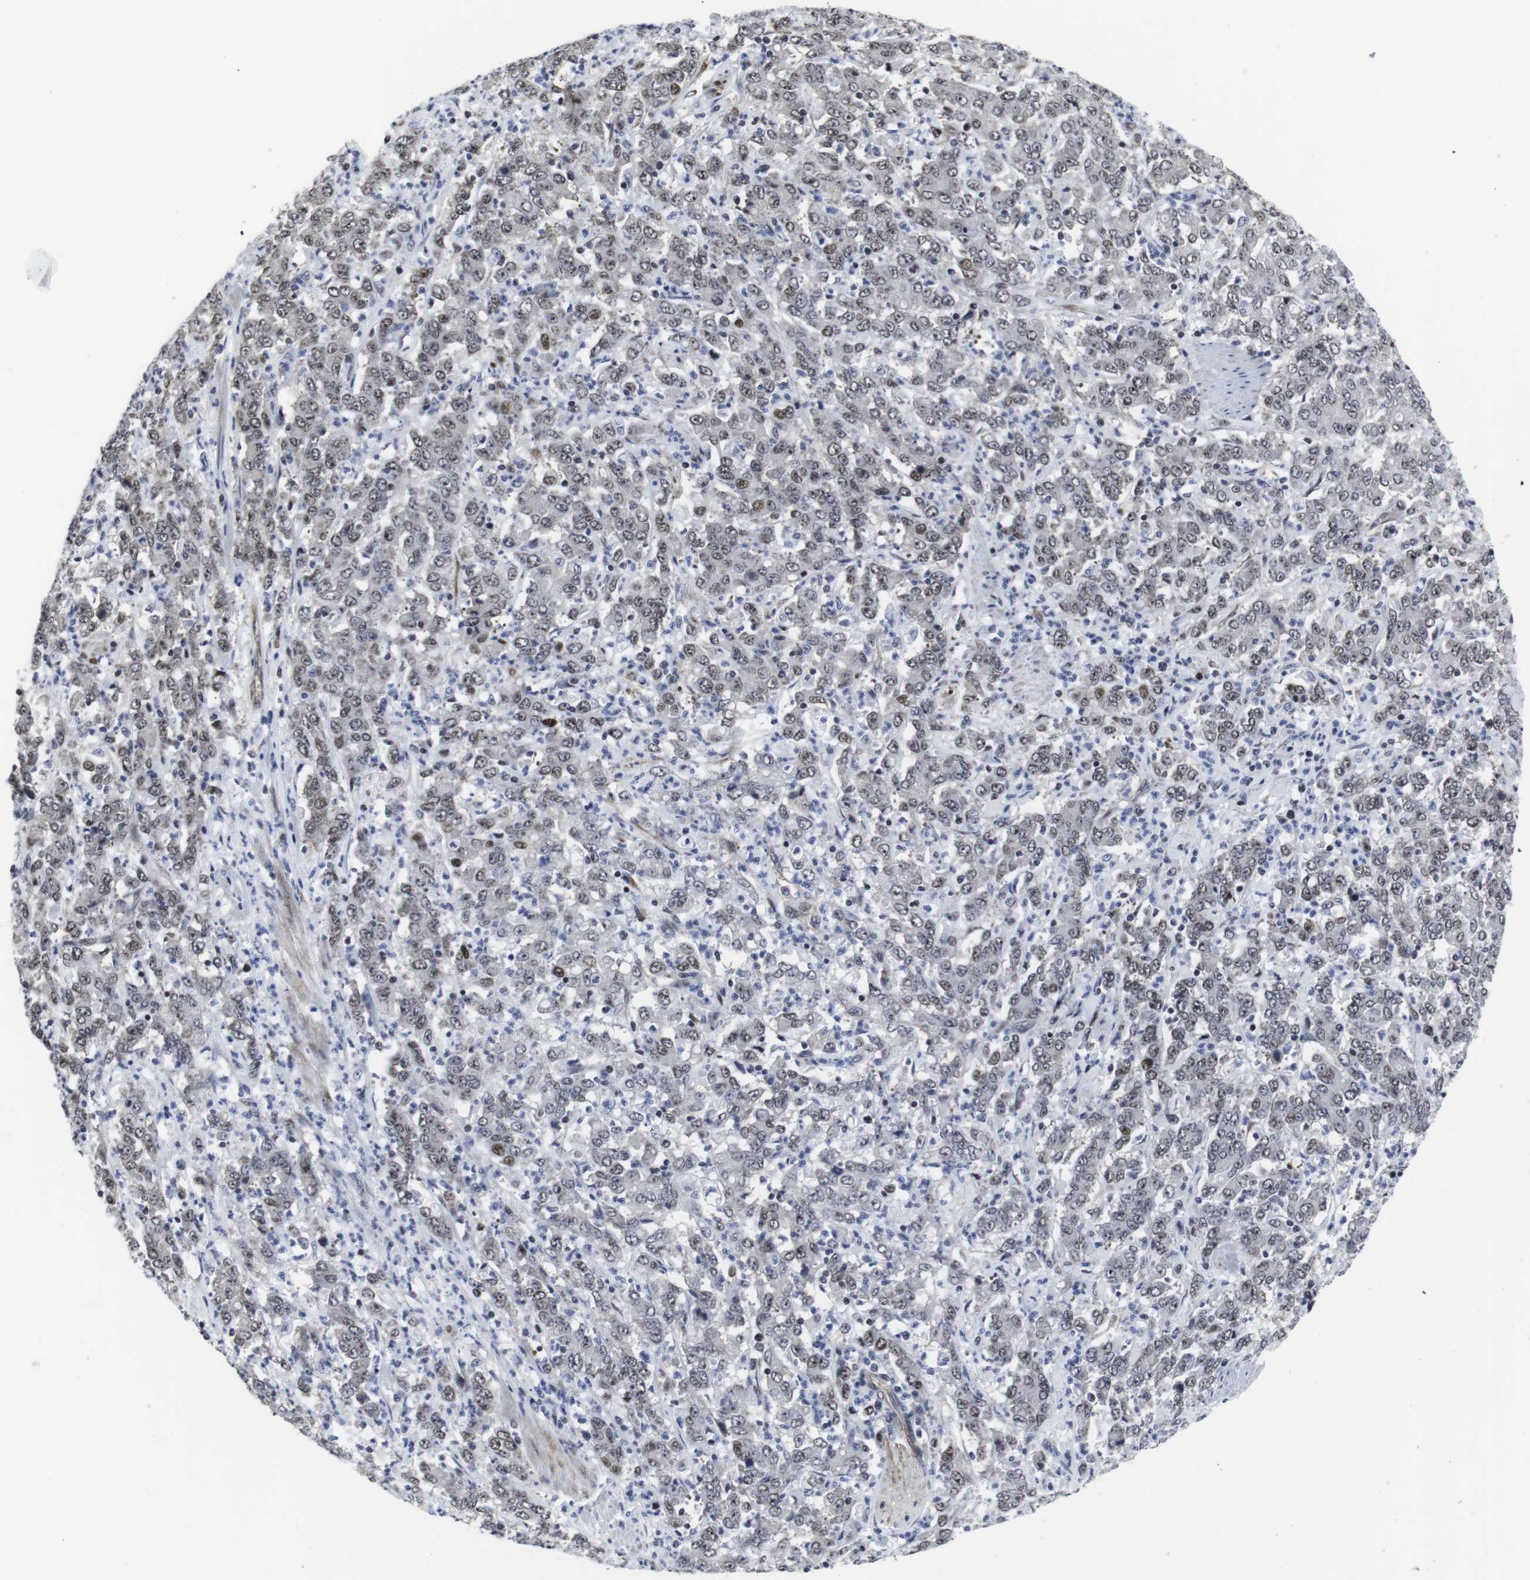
{"staining": {"intensity": "weak", "quantity": "25%-75%", "location": "nuclear"}, "tissue": "stomach cancer", "cell_type": "Tumor cells", "image_type": "cancer", "snomed": [{"axis": "morphology", "description": "Adenocarcinoma, NOS"}, {"axis": "topography", "description": "Stomach, lower"}], "caption": "Stomach cancer (adenocarcinoma) stained for a protein reveals weak nuclear positivity in tumor cells. (Stains: DAB (3,3'-diaminobenzidine) in brown, nuclei in blue, Microscopy: brightfield microscopy at high magnification).", "gene": "MLH1", "patient": {"sex": "female", "age": 71}}